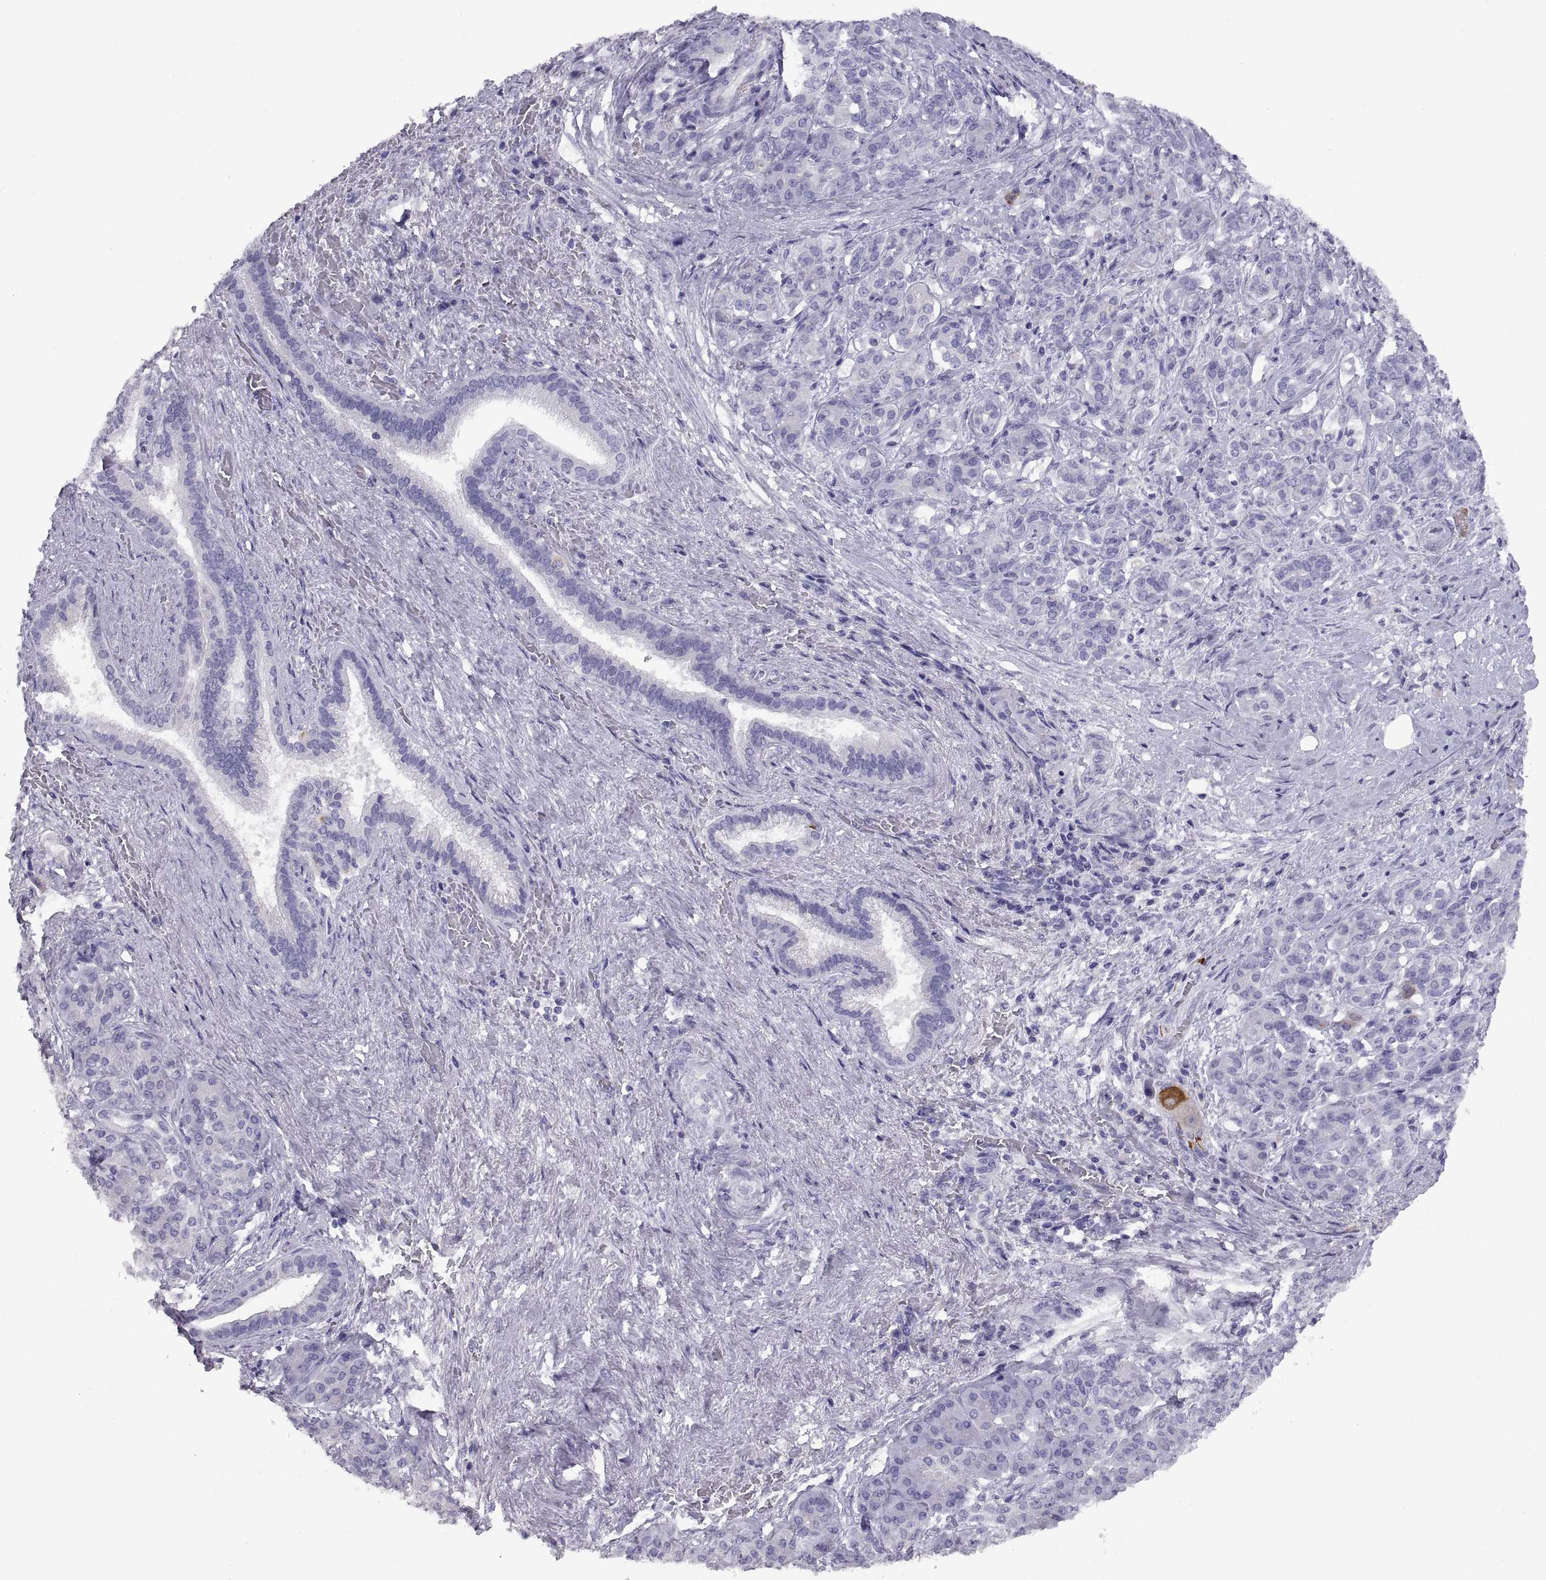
{"staining": {"intensity": "negative", "quantity": "none", "location": "none"}, "tissue": "pancreatic cancer", "cell_type": "Tumor cells", "image_type": "cancer", "snomed": [{"axis": "morphology", "description": "Normal tissue, NOS"}, {"axis": "morphology", "description": "Inflammation, NOS"}, {"axis": "morphology", "description": "Adenocarcinoma, NOS"}, {"axis": "topography", "description": "Pancreas"}], "caption": "Immunohistochemistry image of neoplastic tissue: human pancreatic cancer stained with DAB exhibits no significant protein staining in tumor cells.", "gene": "RGS20", "patient": {"sex": "male", "age": 57}}